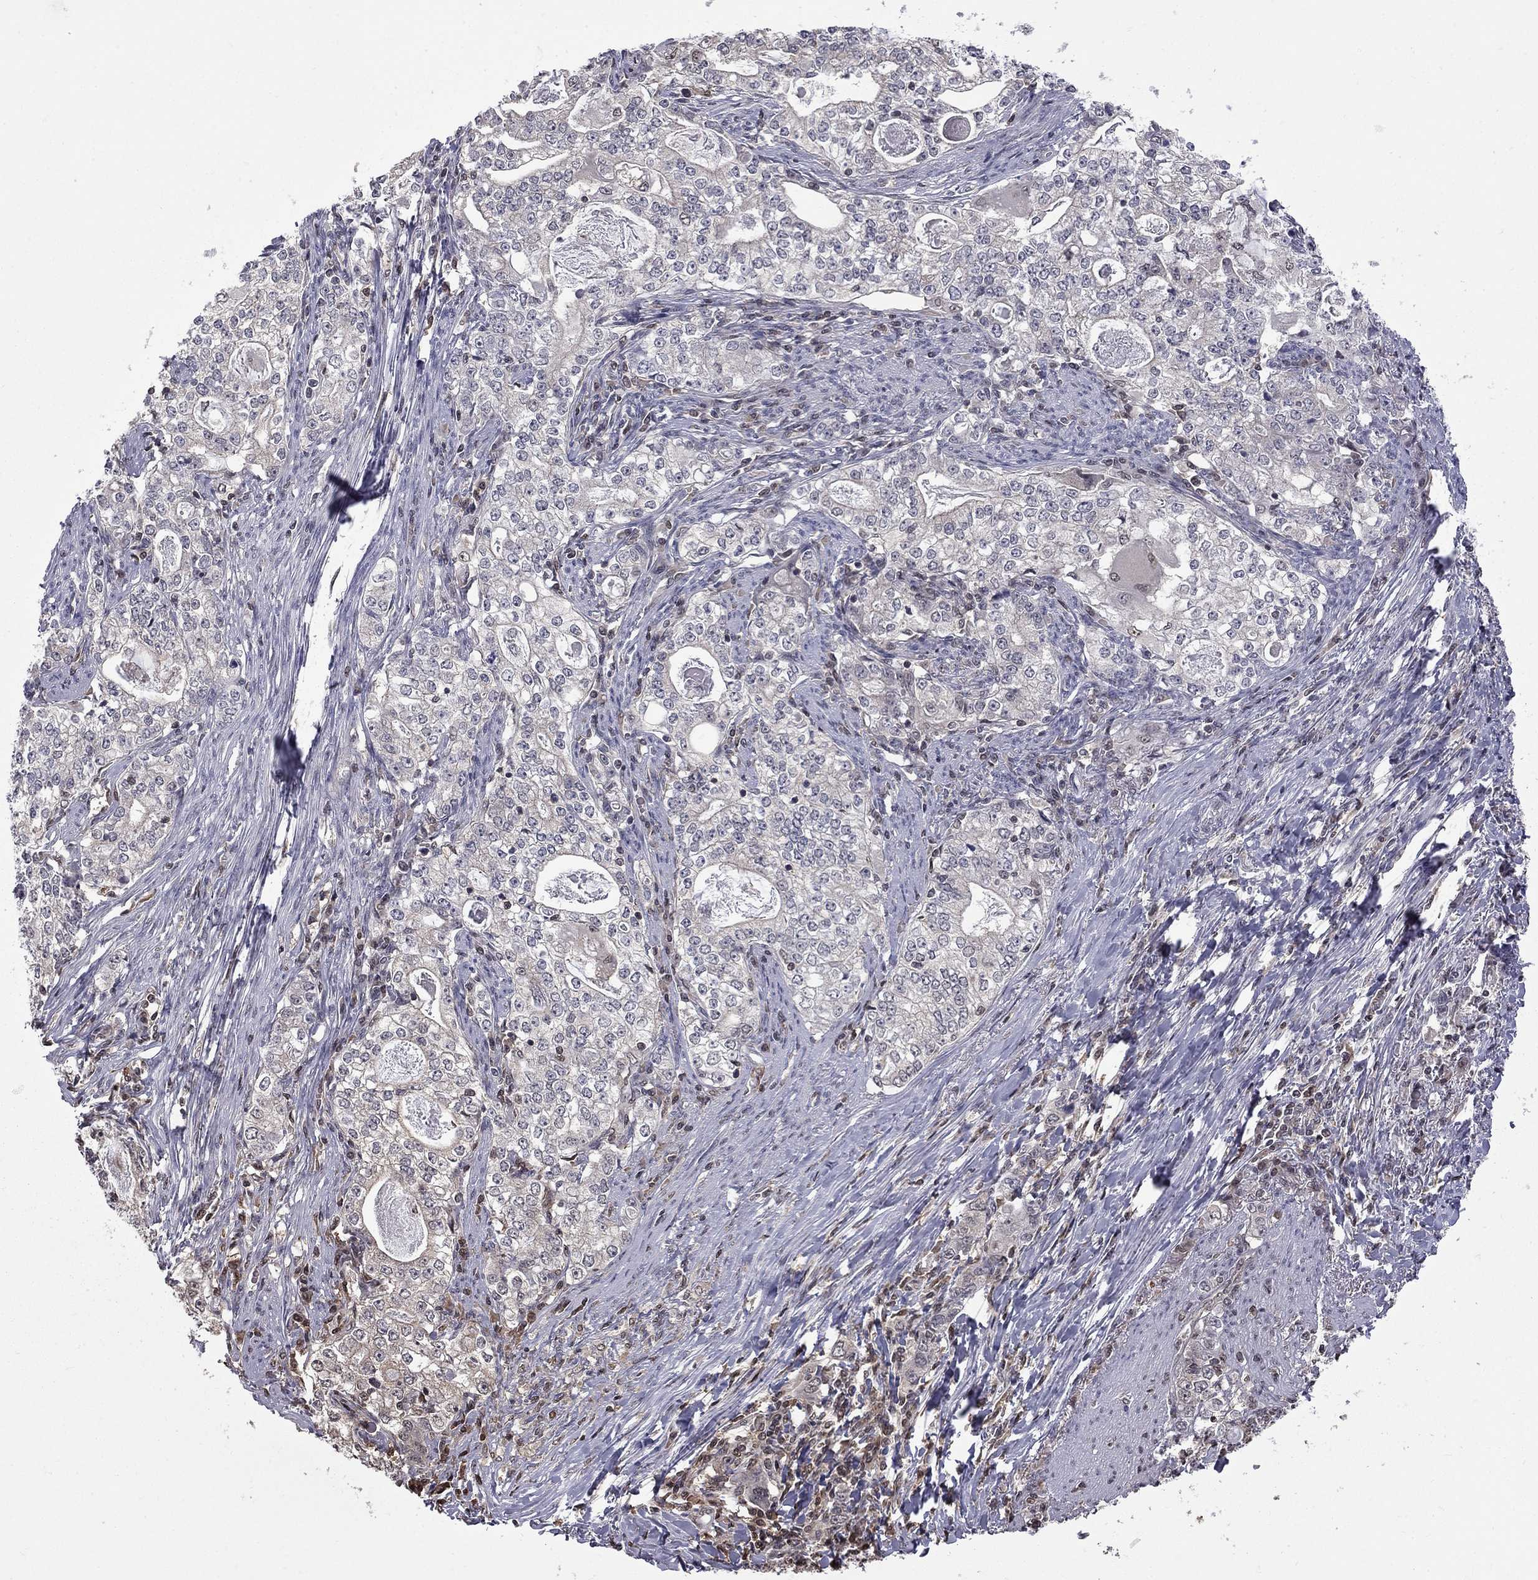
{"staining": {"intensity": "negative", "quantity": "none", "location": "none"}, "tissue": "stomach cancer", "cell_type": "Tumor cells", "image_type": "cancer", "snomed": [{"axis": "morphology", "description": "Adenocarcinoma, NOS"}, {"axis": "topography", "description": "Stomach, lower"}], "caption": "Immunohistochemical staining of stomach cancer (adenocarcinoma) reveals no significant expression in tumor cells.", "gene": "RFWD3", "patient": {"sex": "female", "age": 72}}